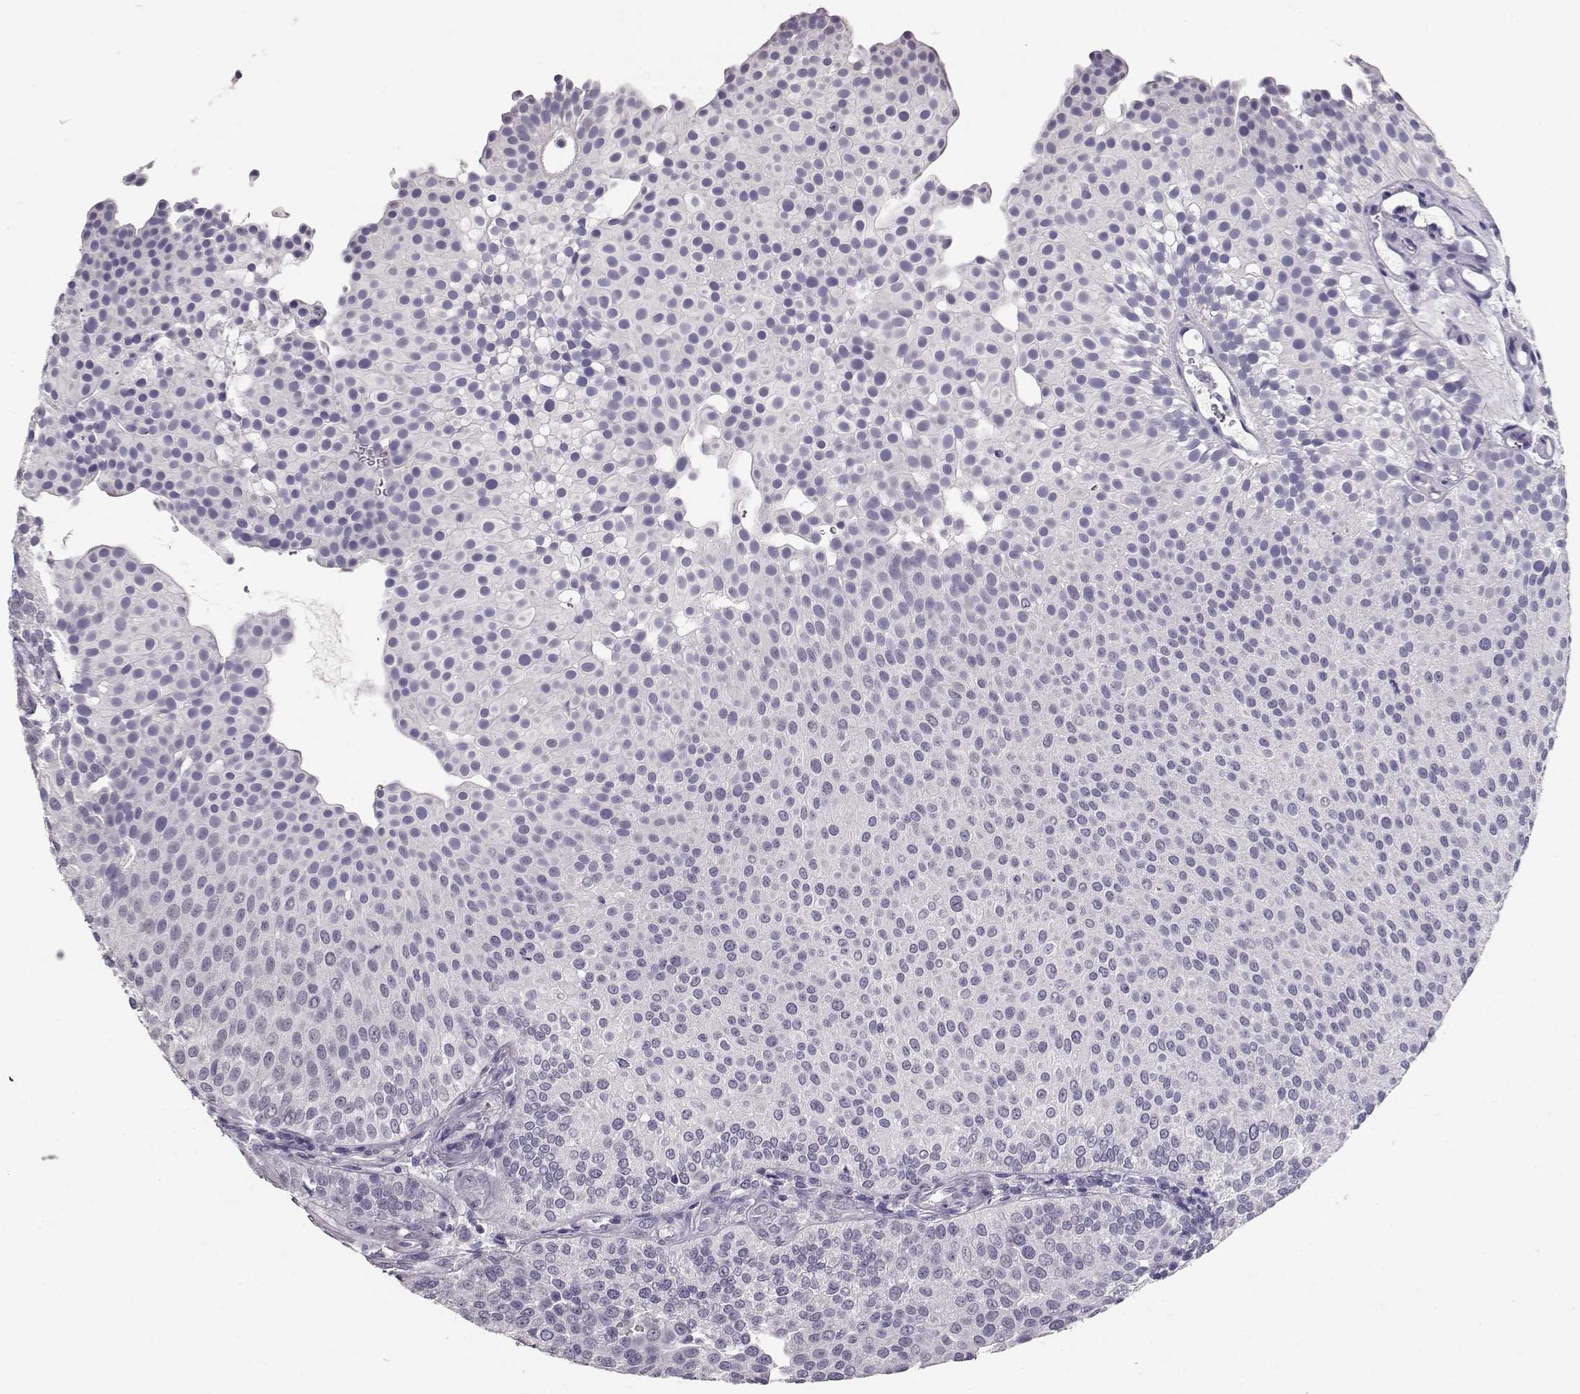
{"staining": {"intensity": "negative", "quantity": "none", "location": "none"}, "tissue": "urothelial cancer", "cell_type": "Tumor cells", "image_type": "cancer", "snomed": [{"axis": "morphology", "description": "Urothelial carcinoma, Low grade"}, {"axis": "topography", "description": "Urinary bladder"}], "caption": "There is no significant positivity in tumor cells of urothelial cancer. Nuclei are stained in blue.", "gene": "MAGEC1", "patient": {"sex": "female", "age": 87}}